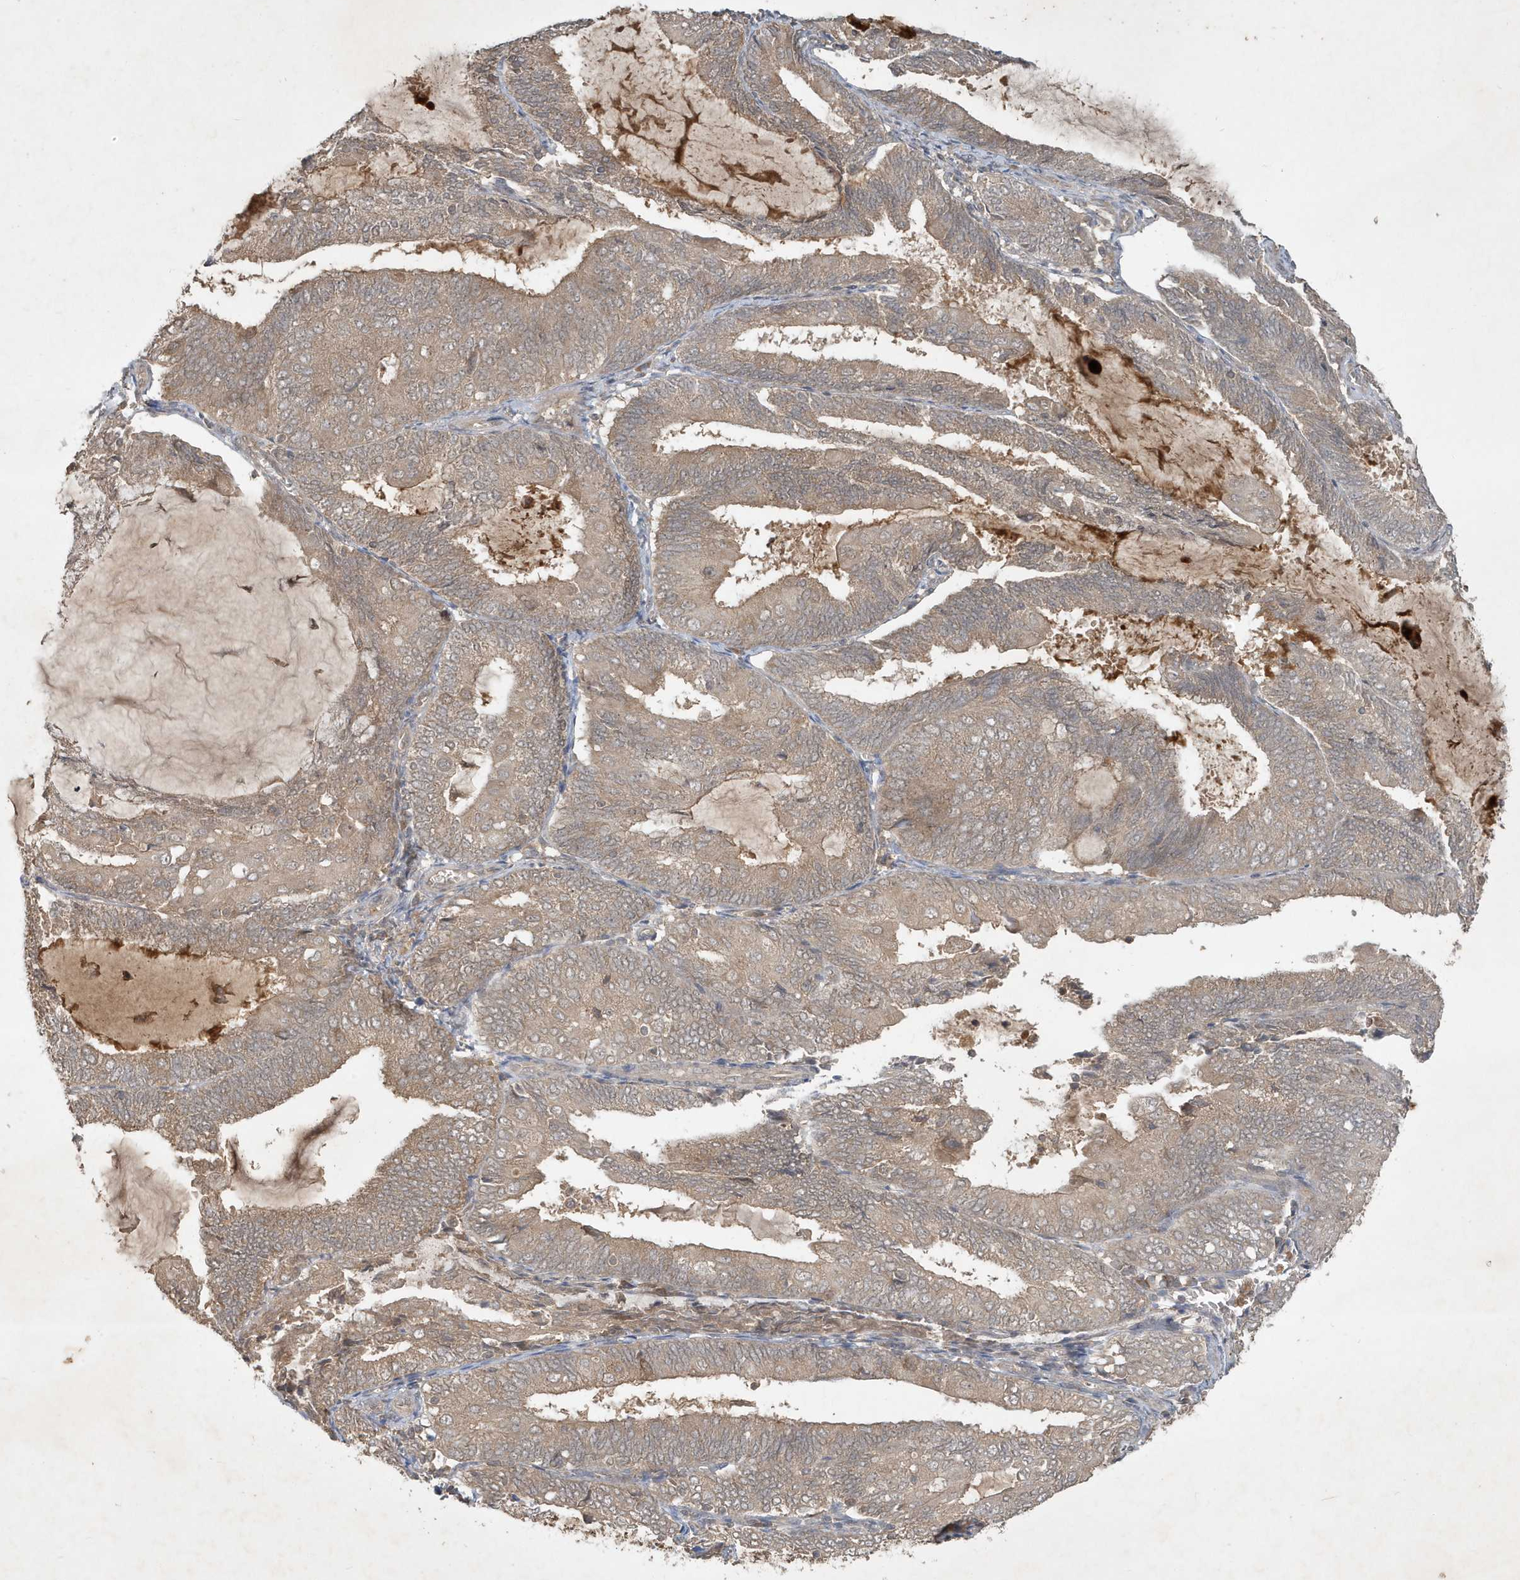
{"staining": {"intensity": "weak", "quantity": ">75%", "location": "cytoplasmic/membranous"}, "tissue": "endometrial cancer", "cell_type": "Tumor cells", "image_type": "cancer", "snomed": [{"axis": "morphology", "description": "Adenocarcinoma, NOS"}, {"axis": "topography", "description": "Endometrium"}], "caption": "High-power microscopy captured an IHC image of endometrial cancer, revealing weak cytoplasmic/membranous staining in approximately >75% of tumor cells. (Brightfield microscopy of DAB IHC at high magnification).", "gene": "ABCB9", "patient": {"sex": "female", "age": 81}}